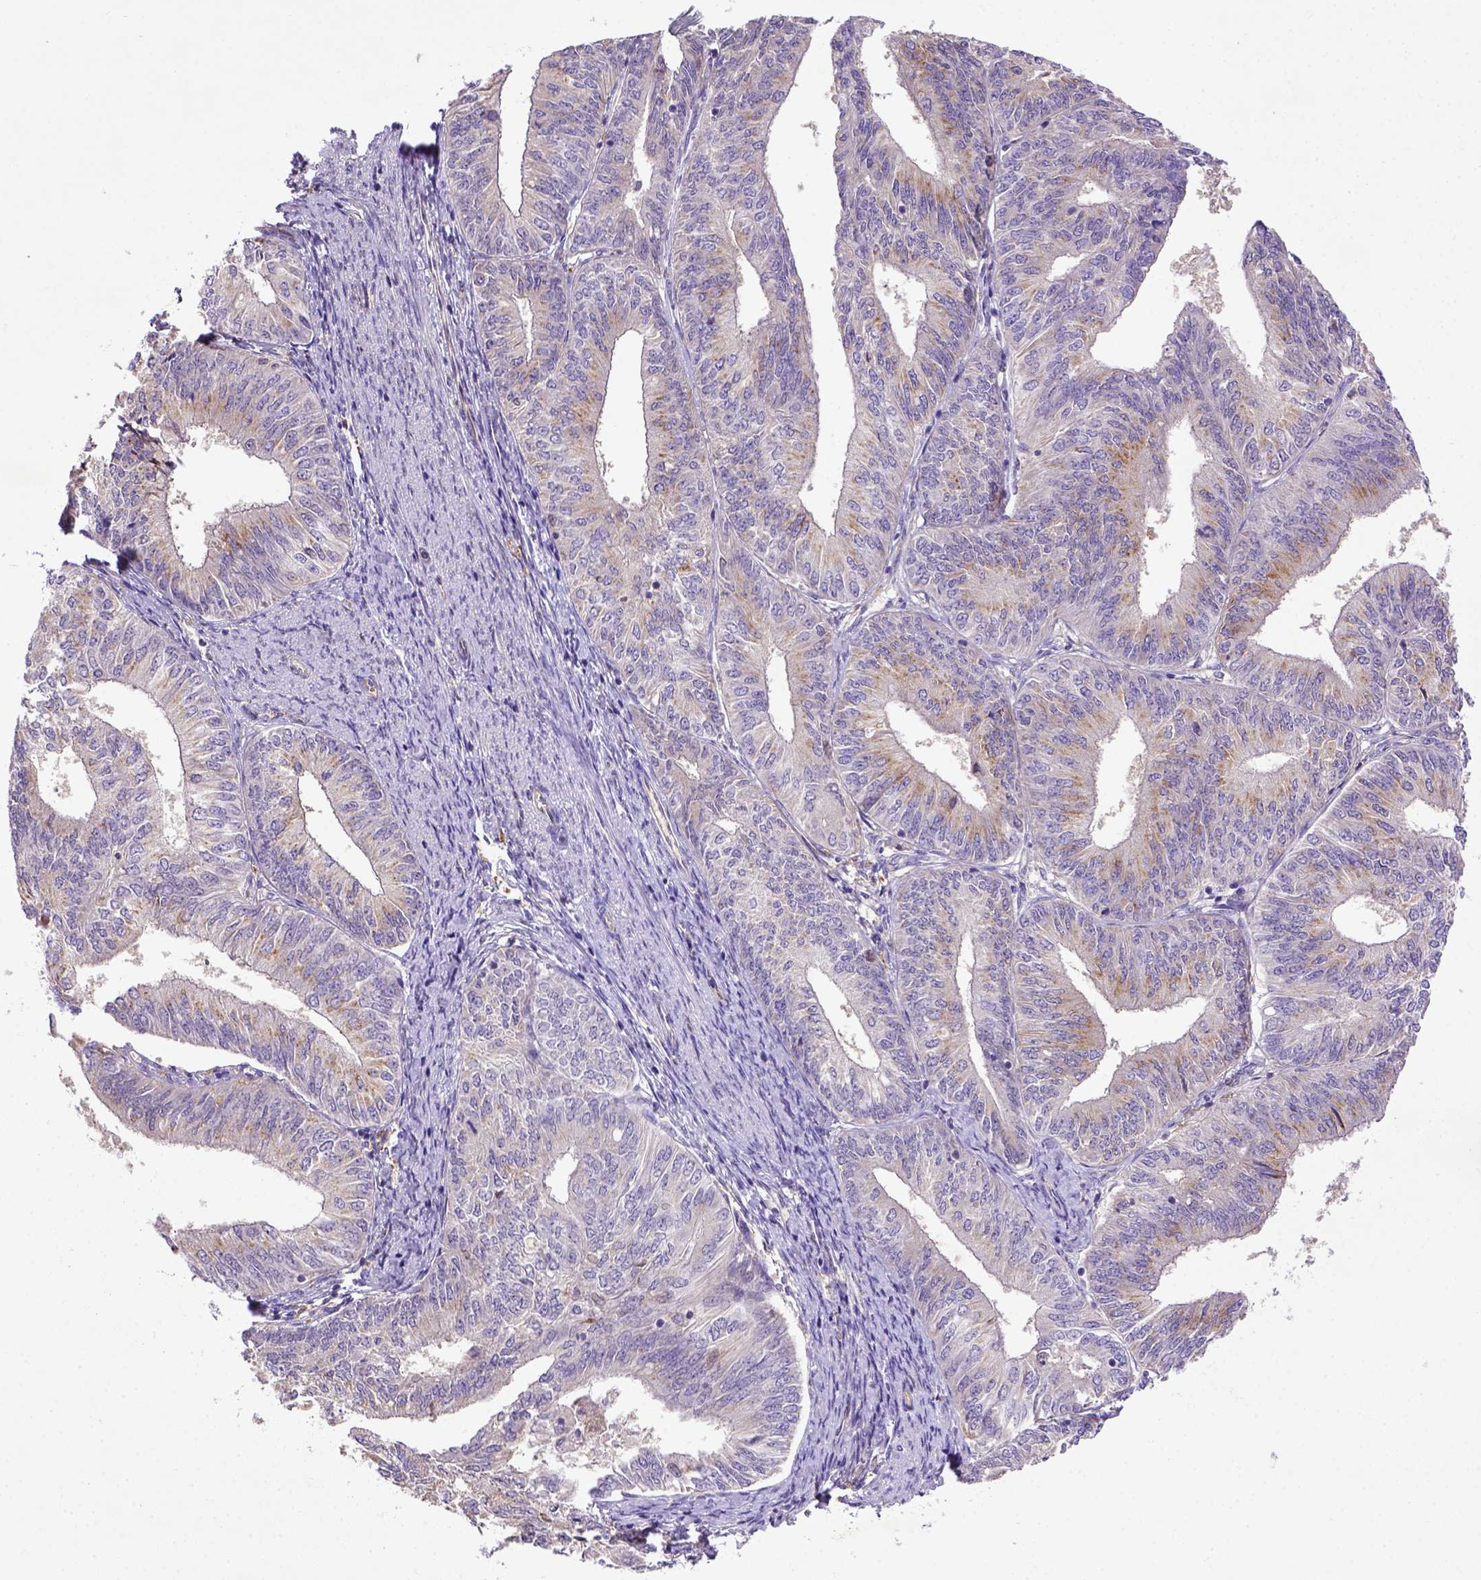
{"staining": {"intensity": "moderate", "quantity": "25%-75%", "location": "cytoplasmic/membranous"}, "tissue": "endometrial cancer", "cell_type": "Tumor cells", "image_type": "cancer", "snomed": [{"axis": "morphology", "description": "Adenocarcinoma, NOS"}, {"axis": "topography", "description": "Endometrium"}], "caption": "A high-resolution photomicrograph shows immunohistochemistry (IHC) staining of endometrial cancer, which displays moderate cytoplasmic/membranous positivity in approximately 25%-75% of tumor cells.", "gene": "DEPDC1B", "patient": {"sex": "female", "age": 58}}